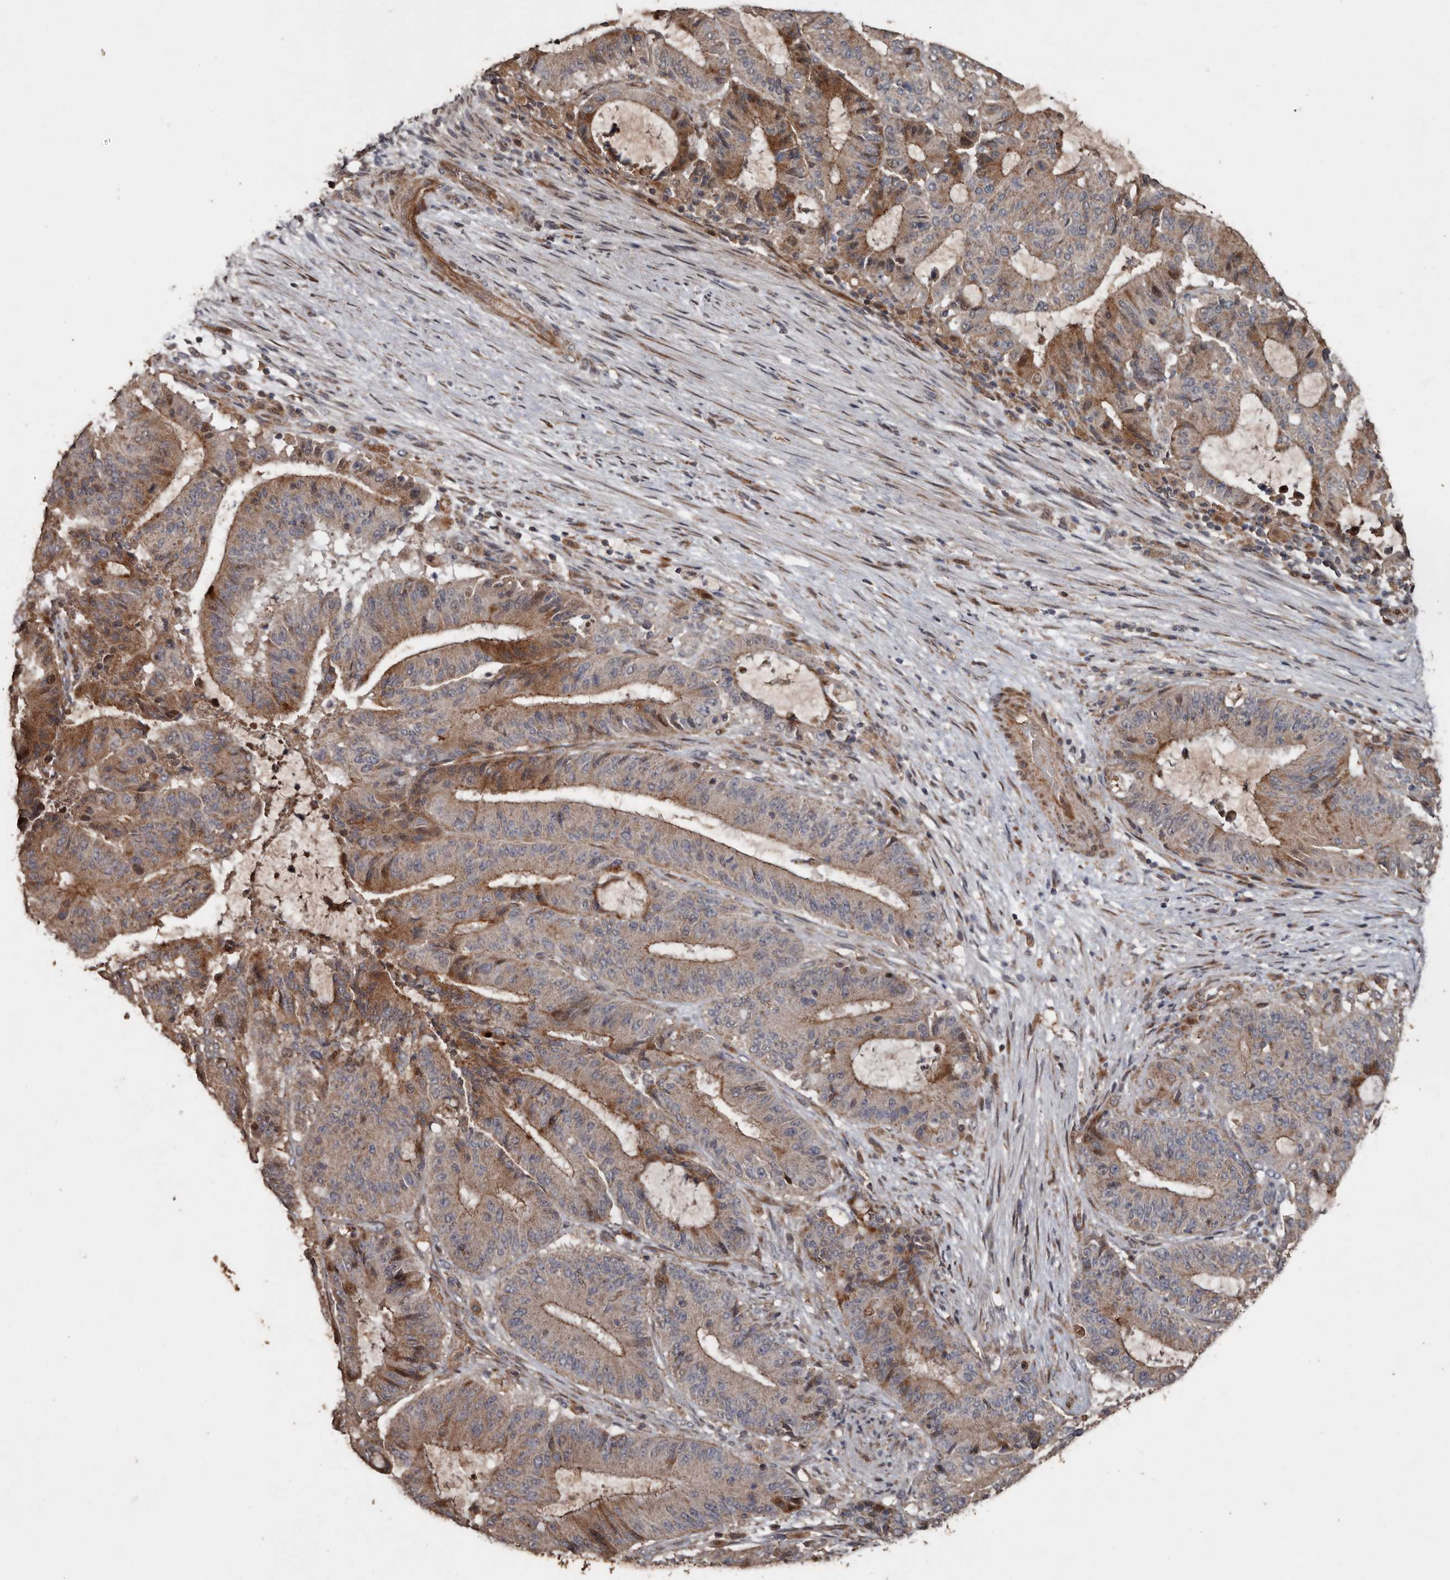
{"staining": {"intensity": "moderate", "quantity": ">75%", "location": "cytoplasmic/membranous"}, "tissue": "liver cancer", "cell_type": "Tumor cells", "image_type": "cancer", "snomed": [{"axis": "morphology", "description": "Normal tissue, NOS"}, {"axis": "morphology", "description": "Cholangiocarcinoma"}, {"axis": "topography", "description": "Liver"}, {"axis": "topography", "description": "Peripheral nerve tissue"}], "caption": "This image exhibits immunohistochemistry staining of human liver cancer, with medium moderate cytoplasmic/membranous staining in approximately >75% of tumor cells.", "gene": "RANBP17", "patient": {"sex": "female", "age": 73}}